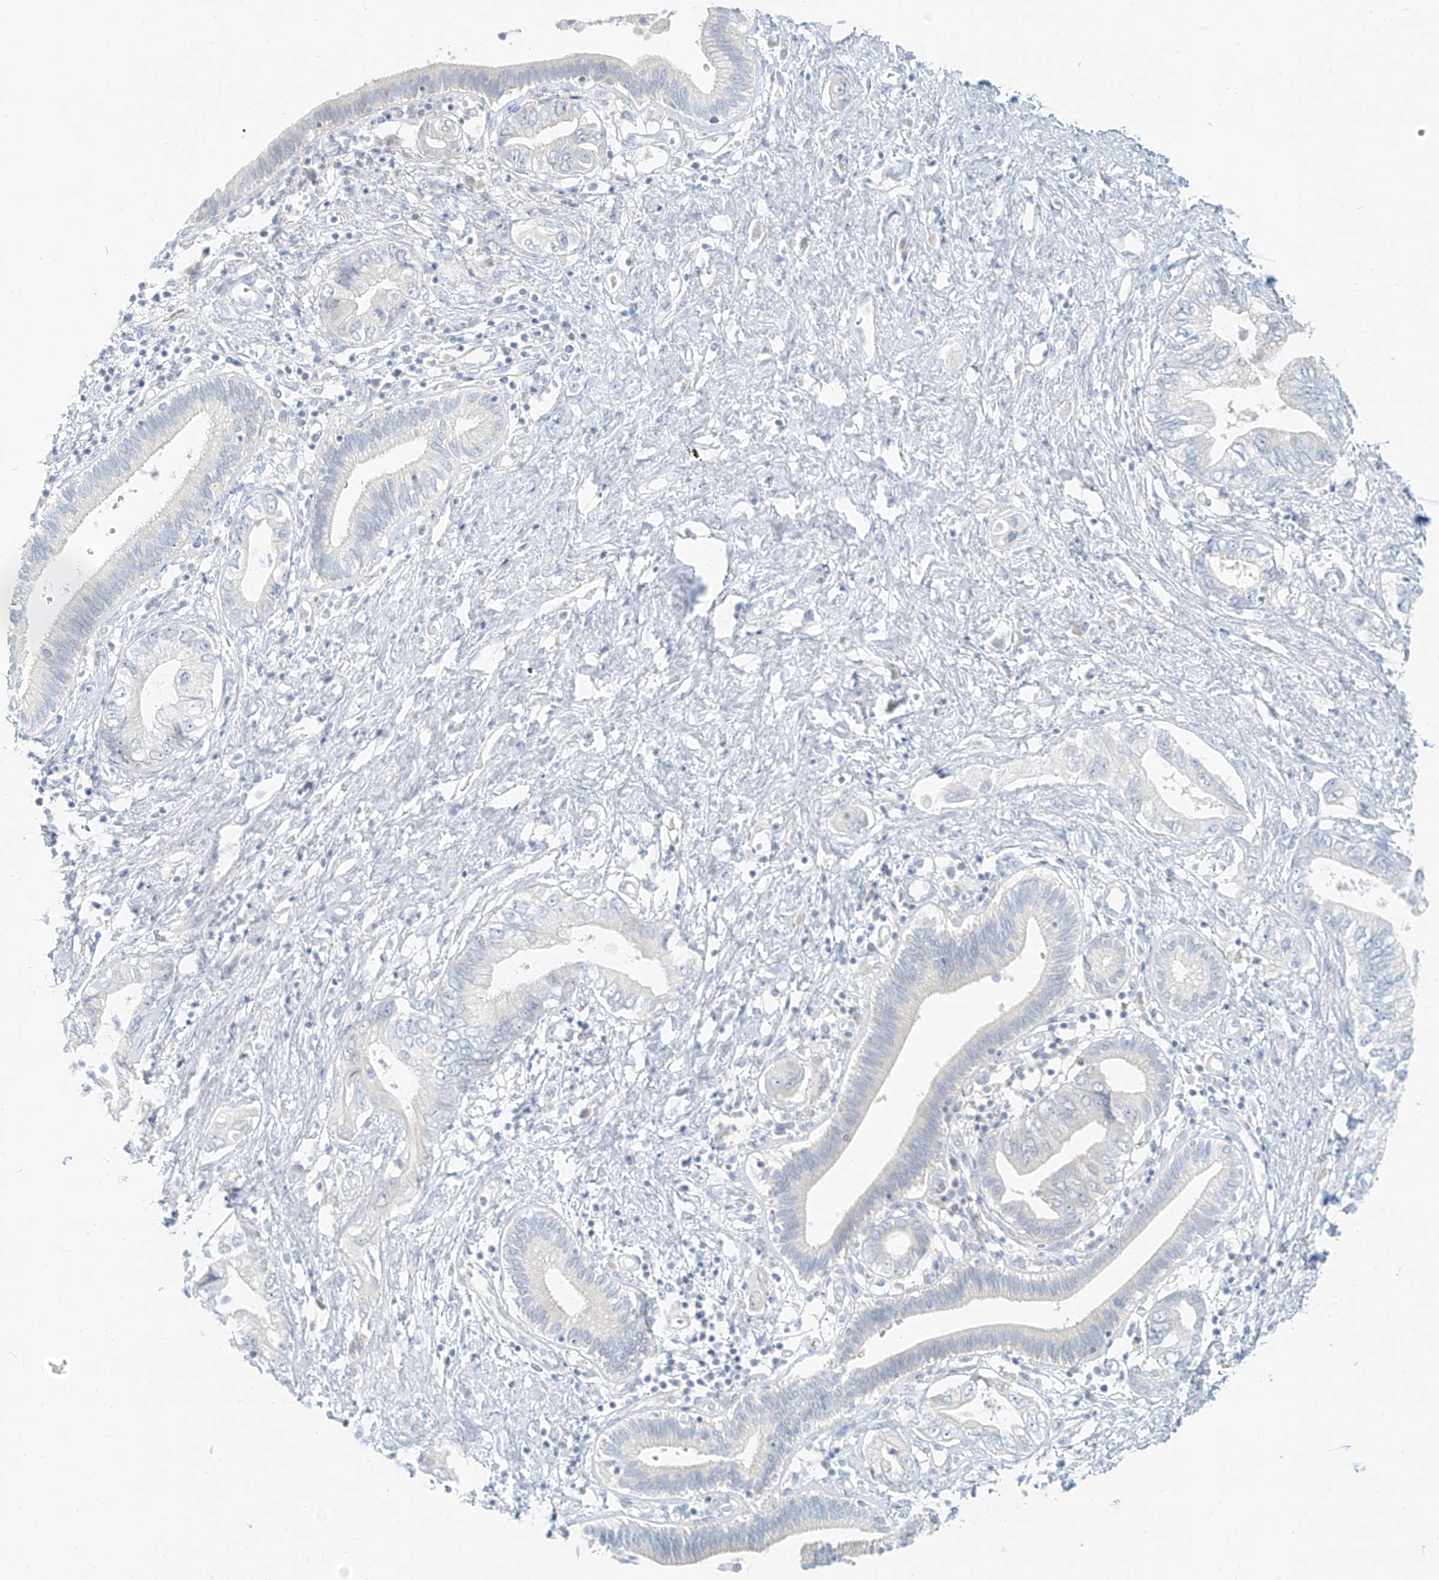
{"staining": {"intensity": "negative", "quantity": "none", "location": "none"}, "tissue": "pancreatic cancer", "cell_type": "Tumor cells", "image_type": "cancer", "snomed": [{"axis": "morphology", "description": "Adenocarcinoma, NOS"}, {"axis": "topography", "description": "Pancreas"}], "caption": "DAB immunohistochemical staining of pancreatic cancer (adenocarcinoma) reveals no significant staining in tumor cells.", "gene": "PGC", "patient": {"sex": "female", "age": 73}}